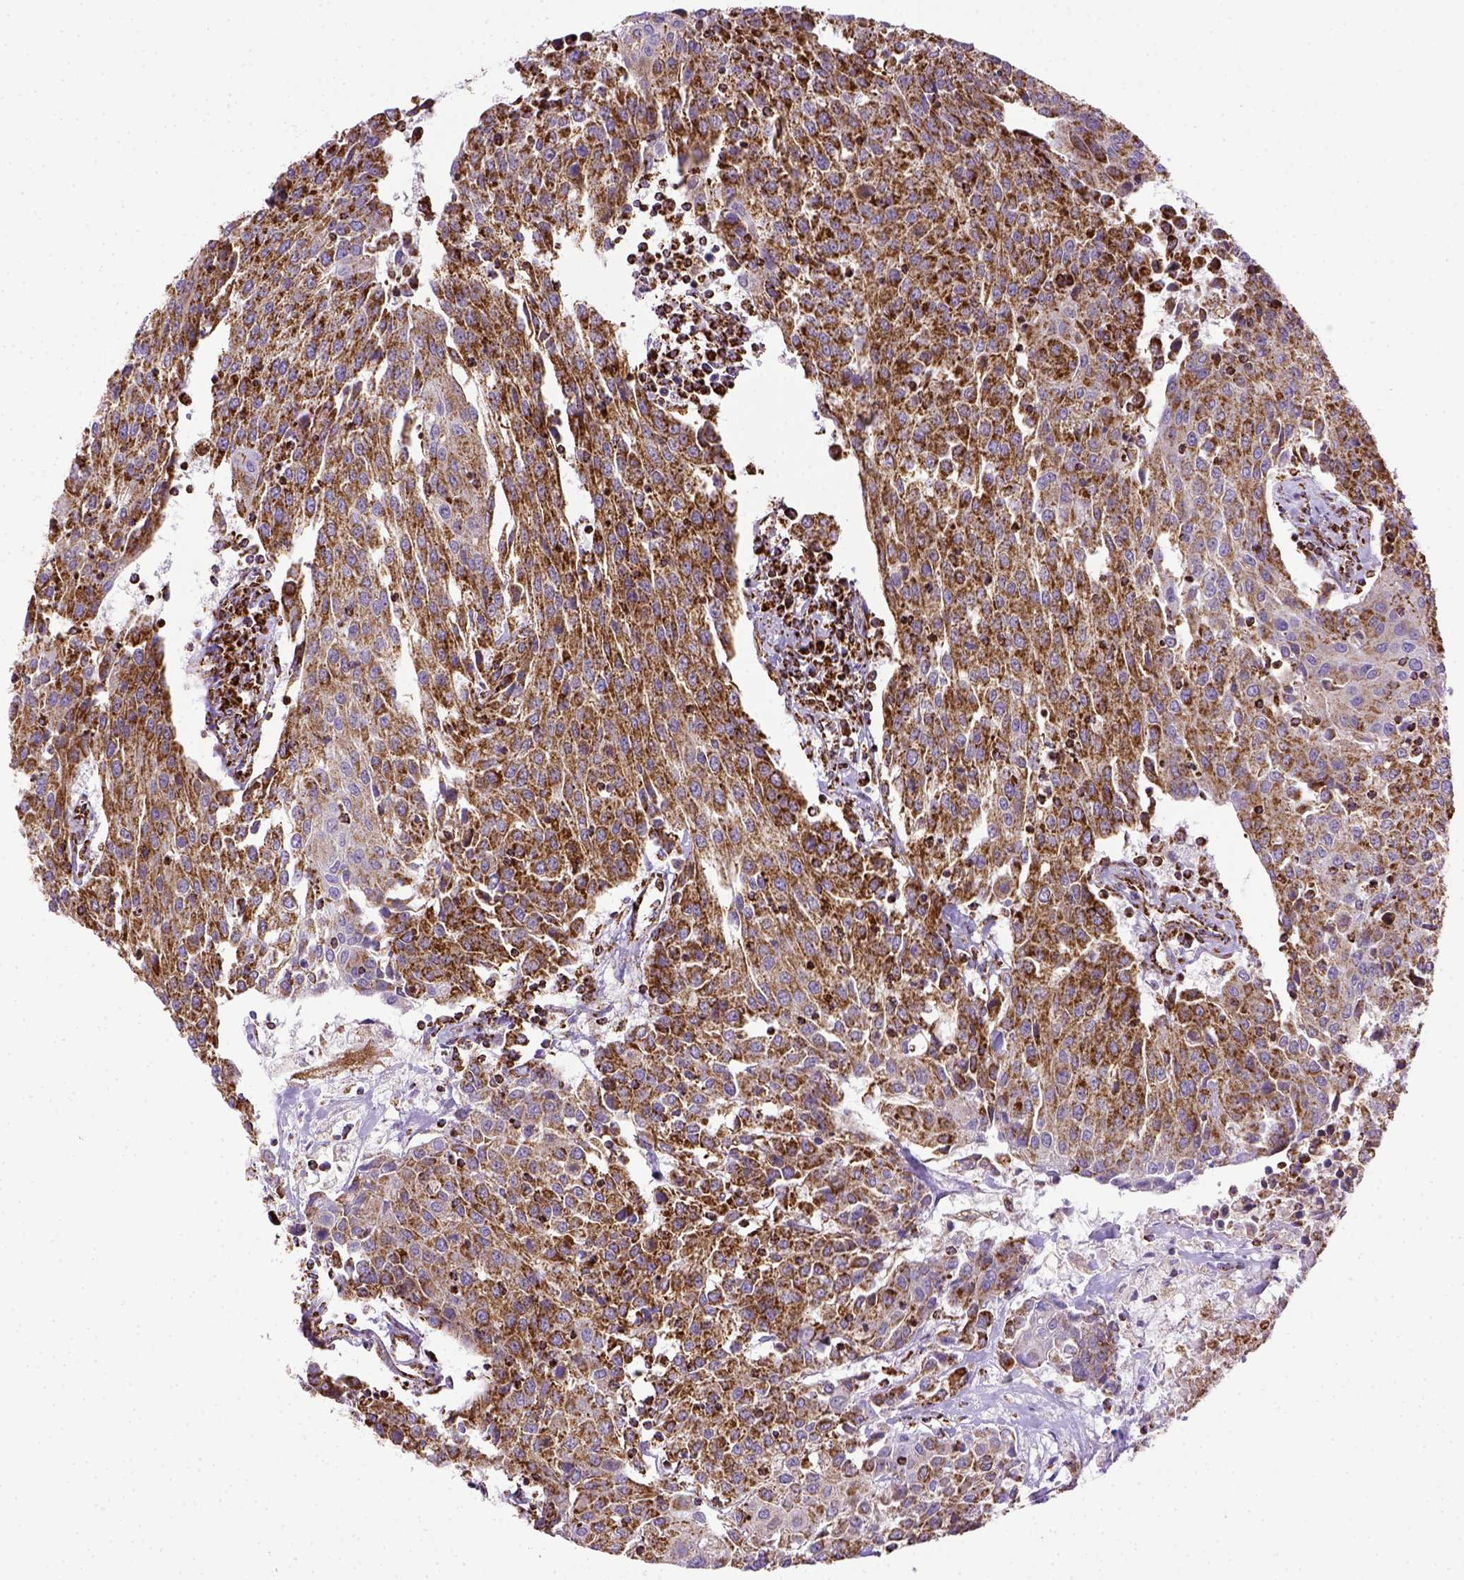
{"staining": {"intensity": "moderate", "quantity": ">75%", "location": "cytoplasmic/membranous"}, "tissue": "urothelial cancer", "cell_type": "Tumor cells", "image_type": "cancer", "snomed": [{"axis": "morphology", "description": "Urothelial carcinoma, High grade"}, {"axis": "topography", "description": "Urinary bladder"}], "caption": "Moderate cytoplasmic/membranous protein staining is appreciated in approximately >75% of tumor cells in urothelial carcinoma (high-grade). The staining was performed using DAB (3,3'-diaminobenzidine), with brown indicating positive protein expression. Nuclei are stained blue with hematoxylin.", "gene": "MT-CO1", "patient": {"sex": "female", "age": 85}}